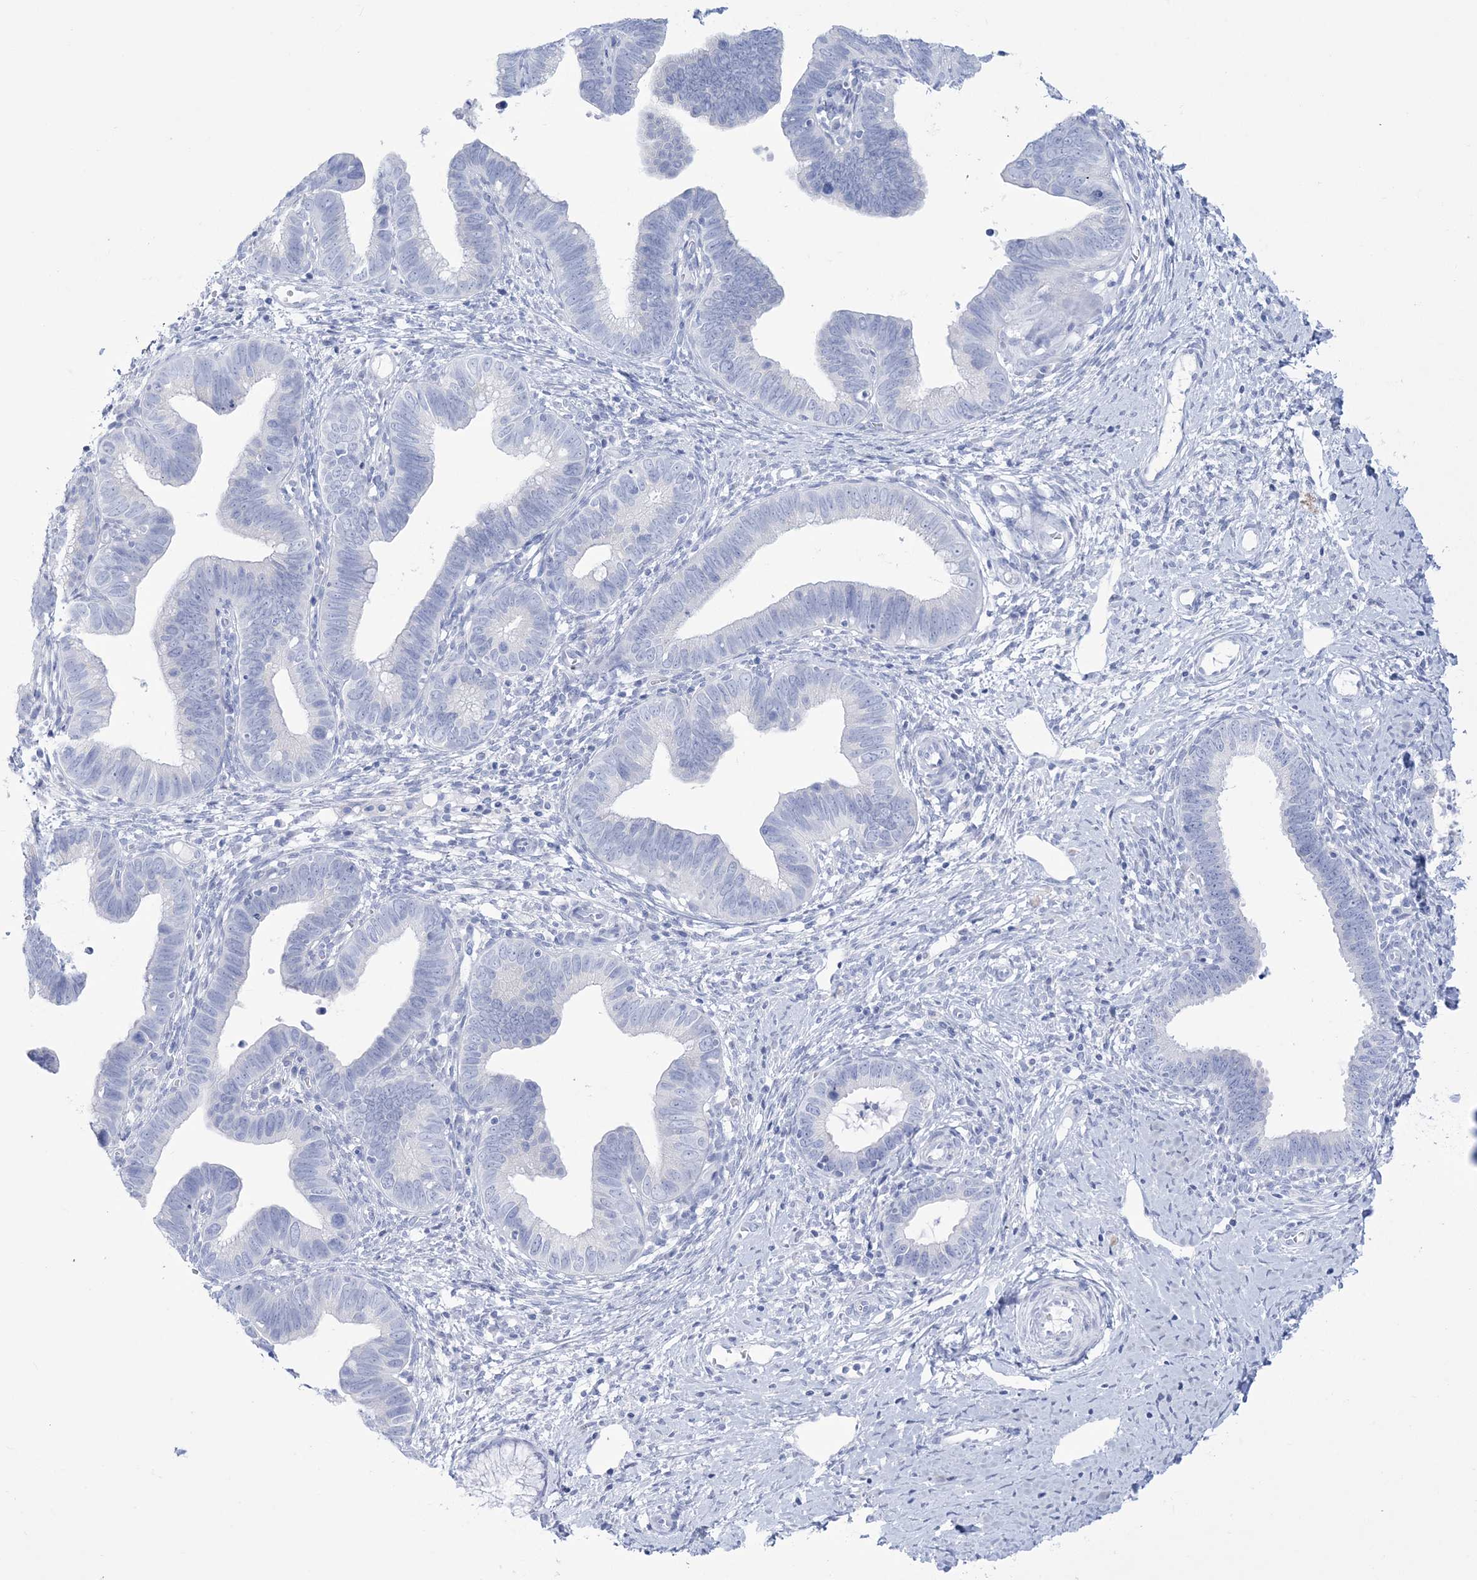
{"staining": {"intensity": "negative", "quantity": "none", "location": "none"}, "tissue": "cervical cancer", "cell_type": "Tumor cells", "image_type": "cancer", "snomed": [{"axis": "morphology", "description": "Adenocarcinoma, NOS"}, {"axis": "topography", "description": "Cervix"}], "caption": "A high-resolution image shows IHC staining of adenocarcinoma (cervical), which demonstrates no significant staining in tumor cells.", "gene": "RBP2", "patient": {"sex": "female", "age": 36}}